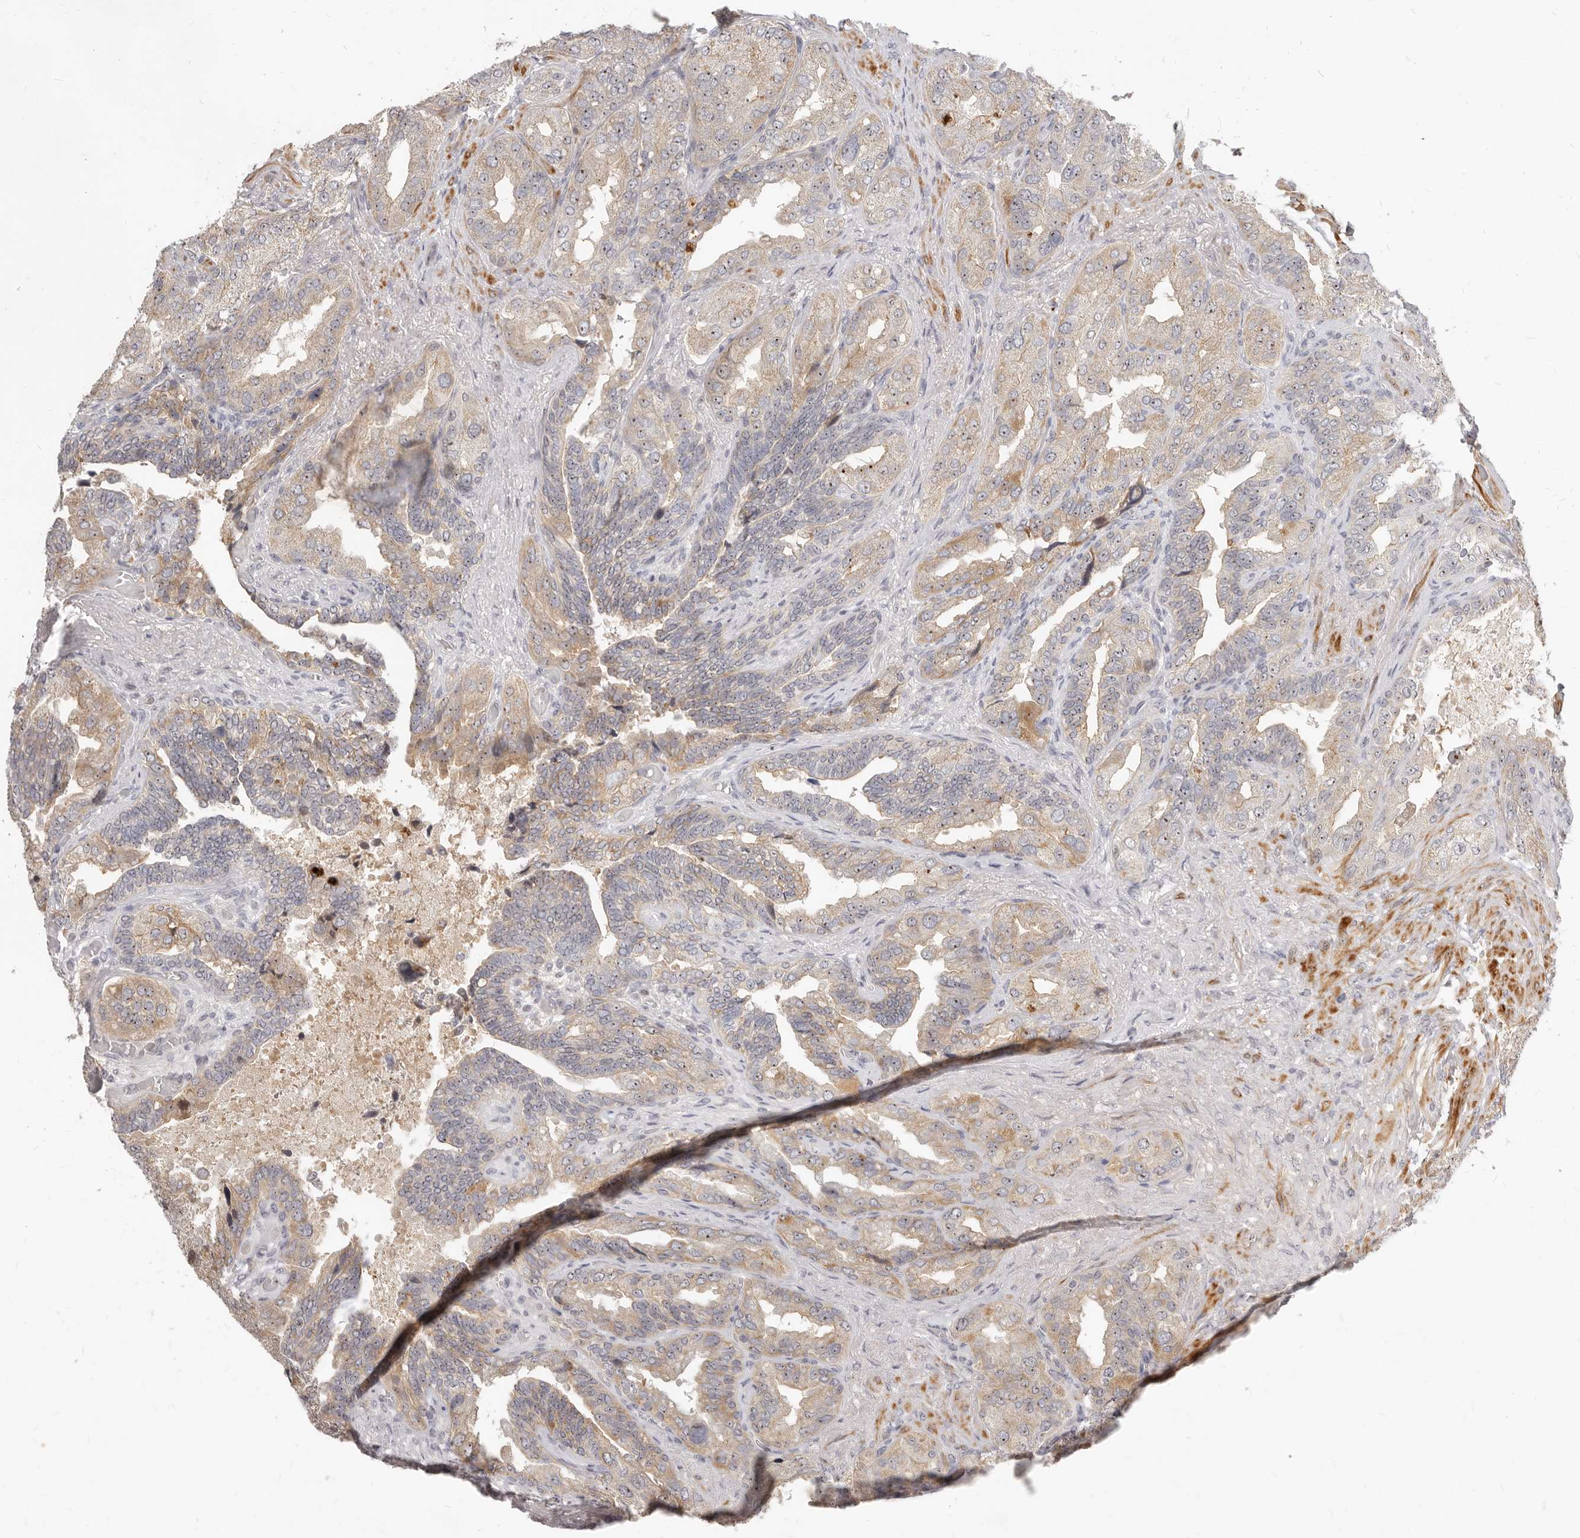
{"staining": {"intensity": "weak", "quantity": "25%-75%", "location": "cytoplasmic/membranous,nuclear"}, "tissue": "seminal vesicle", "cell_type": "Glandular cells", "image_type": "normal", "snomed": [{"axis": "morphology", "description": "Normal tissue, NOS"}, {"axis": "topography", "description": "Seminal veicle"}, {"axis": "topography", "description": "Peripheral nerve tissue"}], "caption": "A brown stain highlights weak cytoplasmic/membranous,nuclear staining of a protein in glandular cells of normal seminal vesicle. The staining is performed using DAB brown chromogen to label protein expression. The nuclei are counter-stained blue using hematoxylin.", "gene": "MICALL2", "patient": {"sex": "male", "age": 63}}